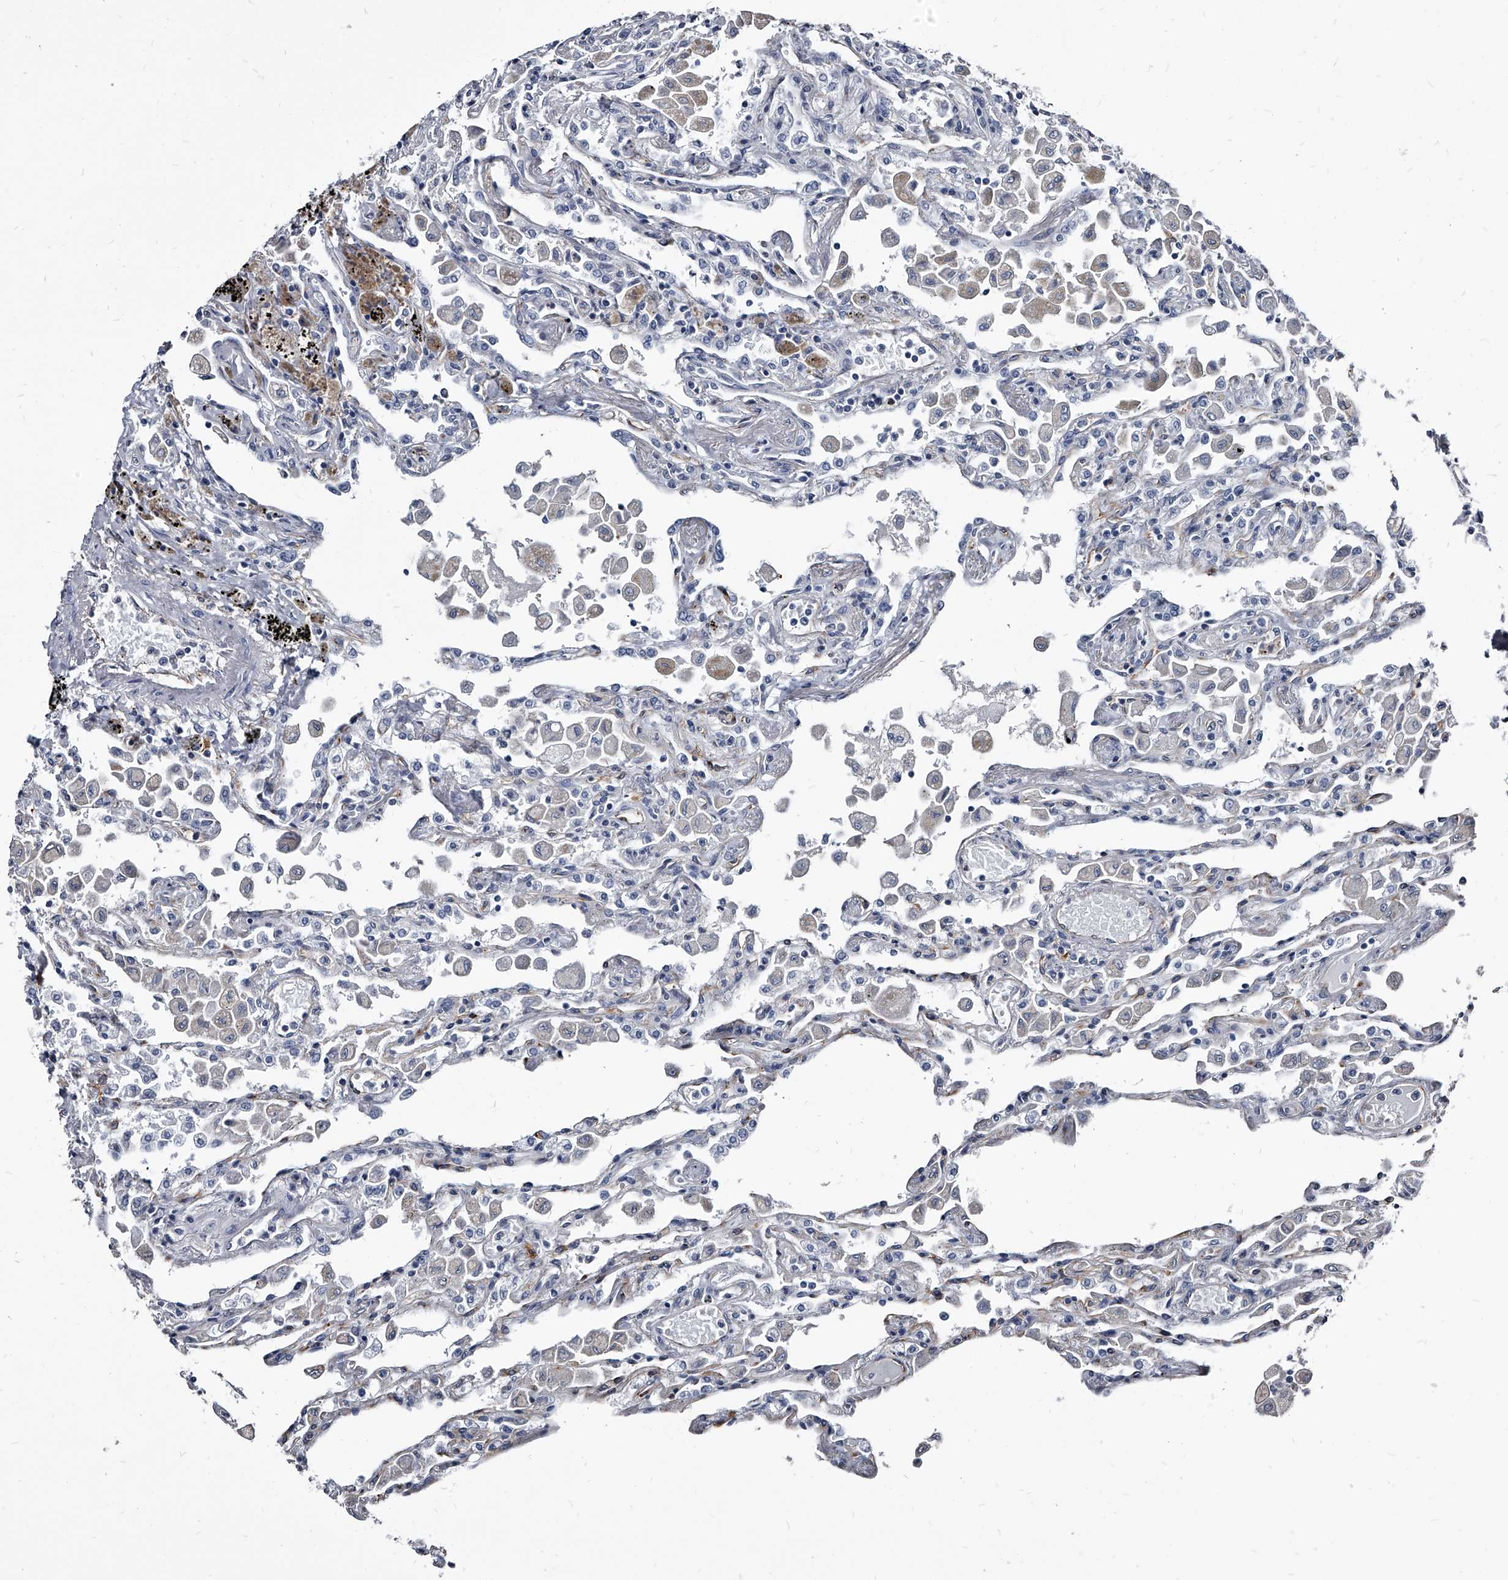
{"staining": {"intensity": "negative", "quantity": "none", "location": "none"}, "tissue": "lung", "cell_type": "Alveolar cells", "image_type": "normal", "snomed": [{"axis": "morphology", "description": "Normal tissue, NOS"}, {"axis": "topography", "description": "Bronchus"}, {"axis": "topography", "description": "Lung"}], "caption": "Micrograph shows no significant protein staining in alveolar cells of unremarkable lung.", "gene": "PGLYRP3", "patient": {"sex": "female", "age": 49}}